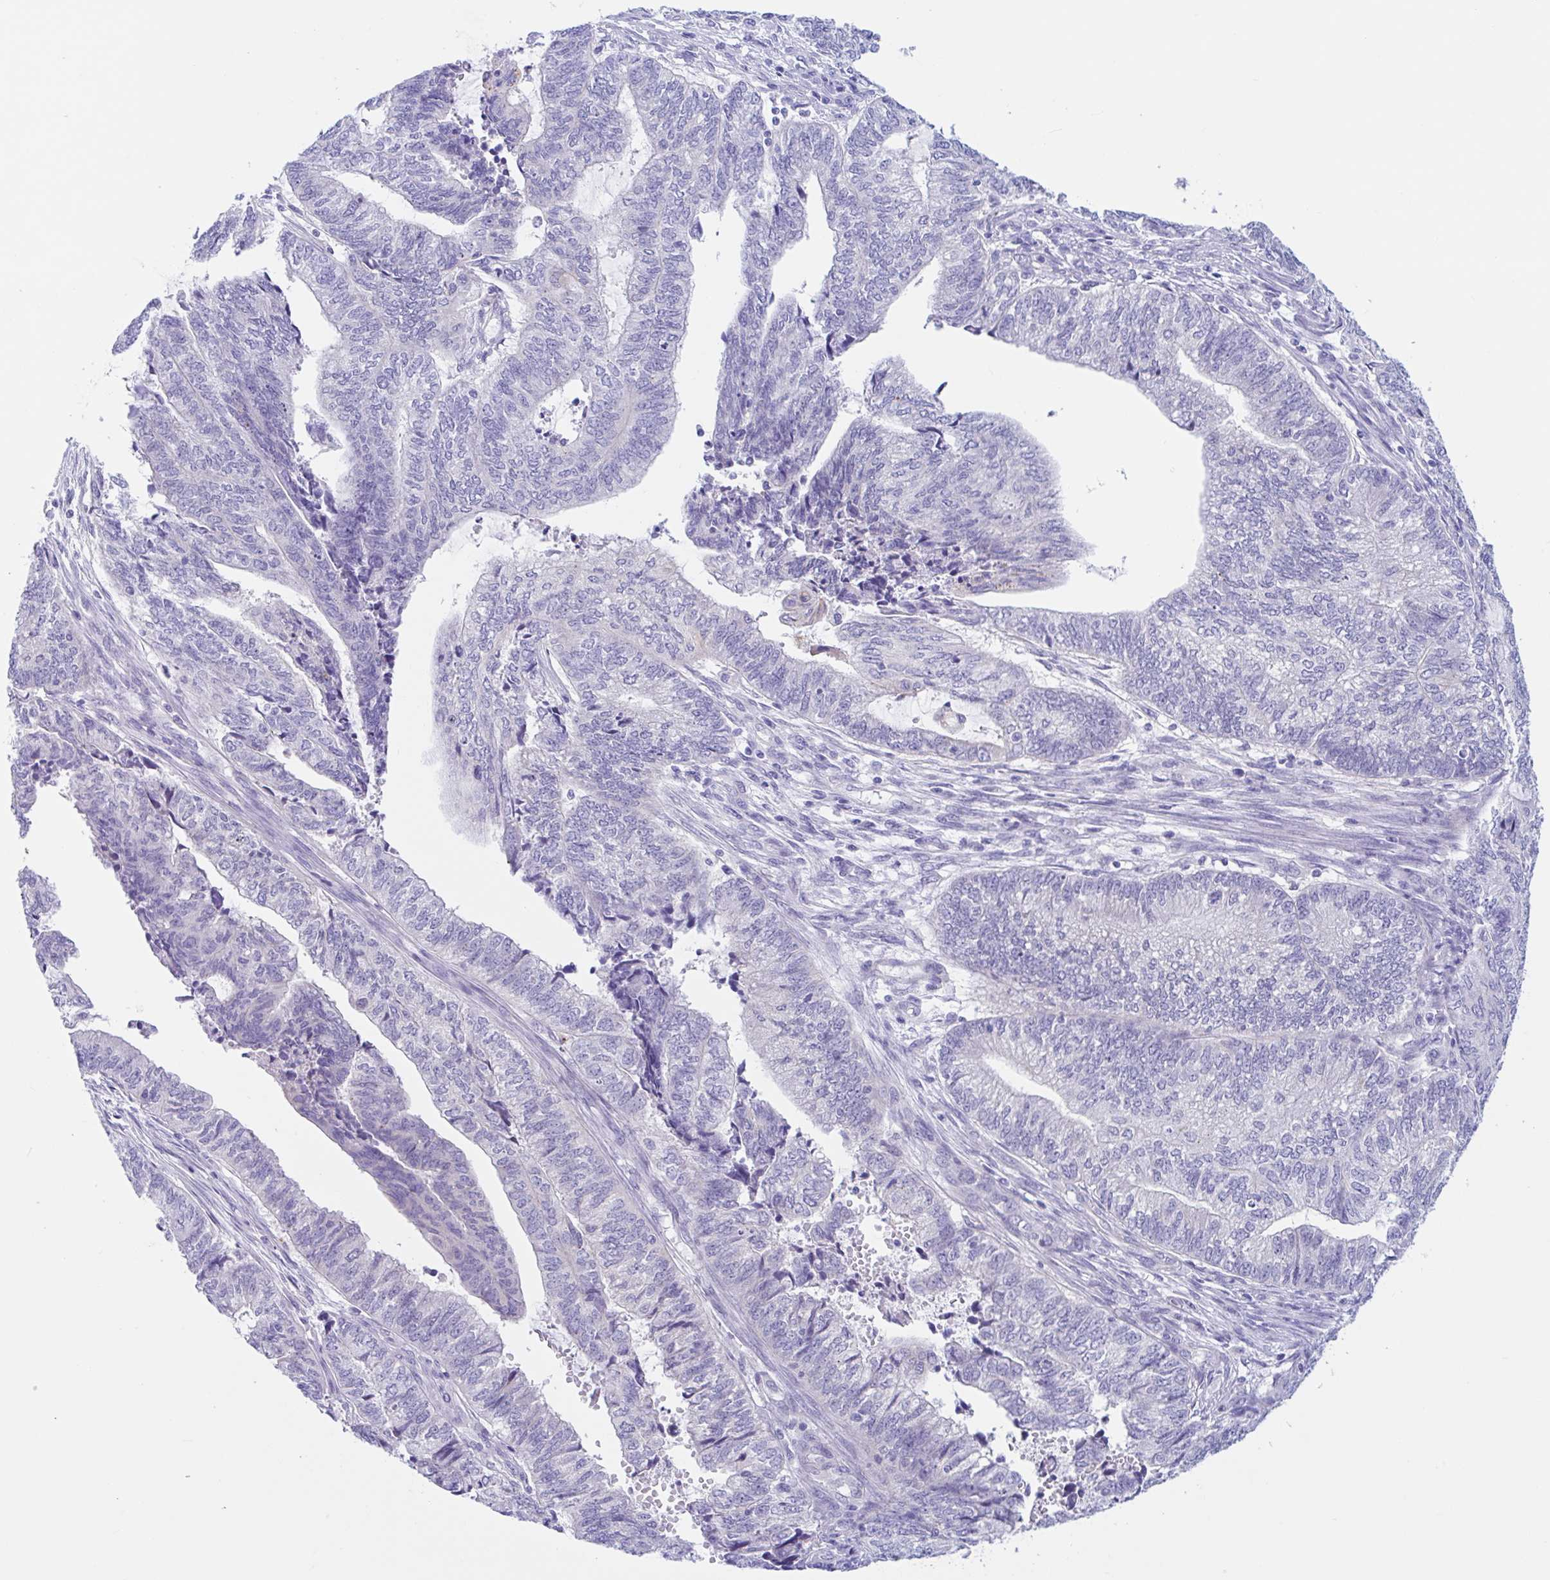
{"staining": {"intensity": "negative", "quantity": "none", "location": "none"}, "tissue": "endometrial cancer", "cell_type": "Tumor cells", "image_type": "cancer", "snomed": [{"axis": "morphology", "description": "Adenocarcinoma, NOS"}, {"axis": "topography", "description": "Uterus"}, {"axis": "topography", "description": "Endometrium"}], "caption": "Photomicrograph shows no protein staining in tumor cells of endometrial cancer tissue.", "gene": "OR6N2", "patient": {"sex": "female", "age": 70}}